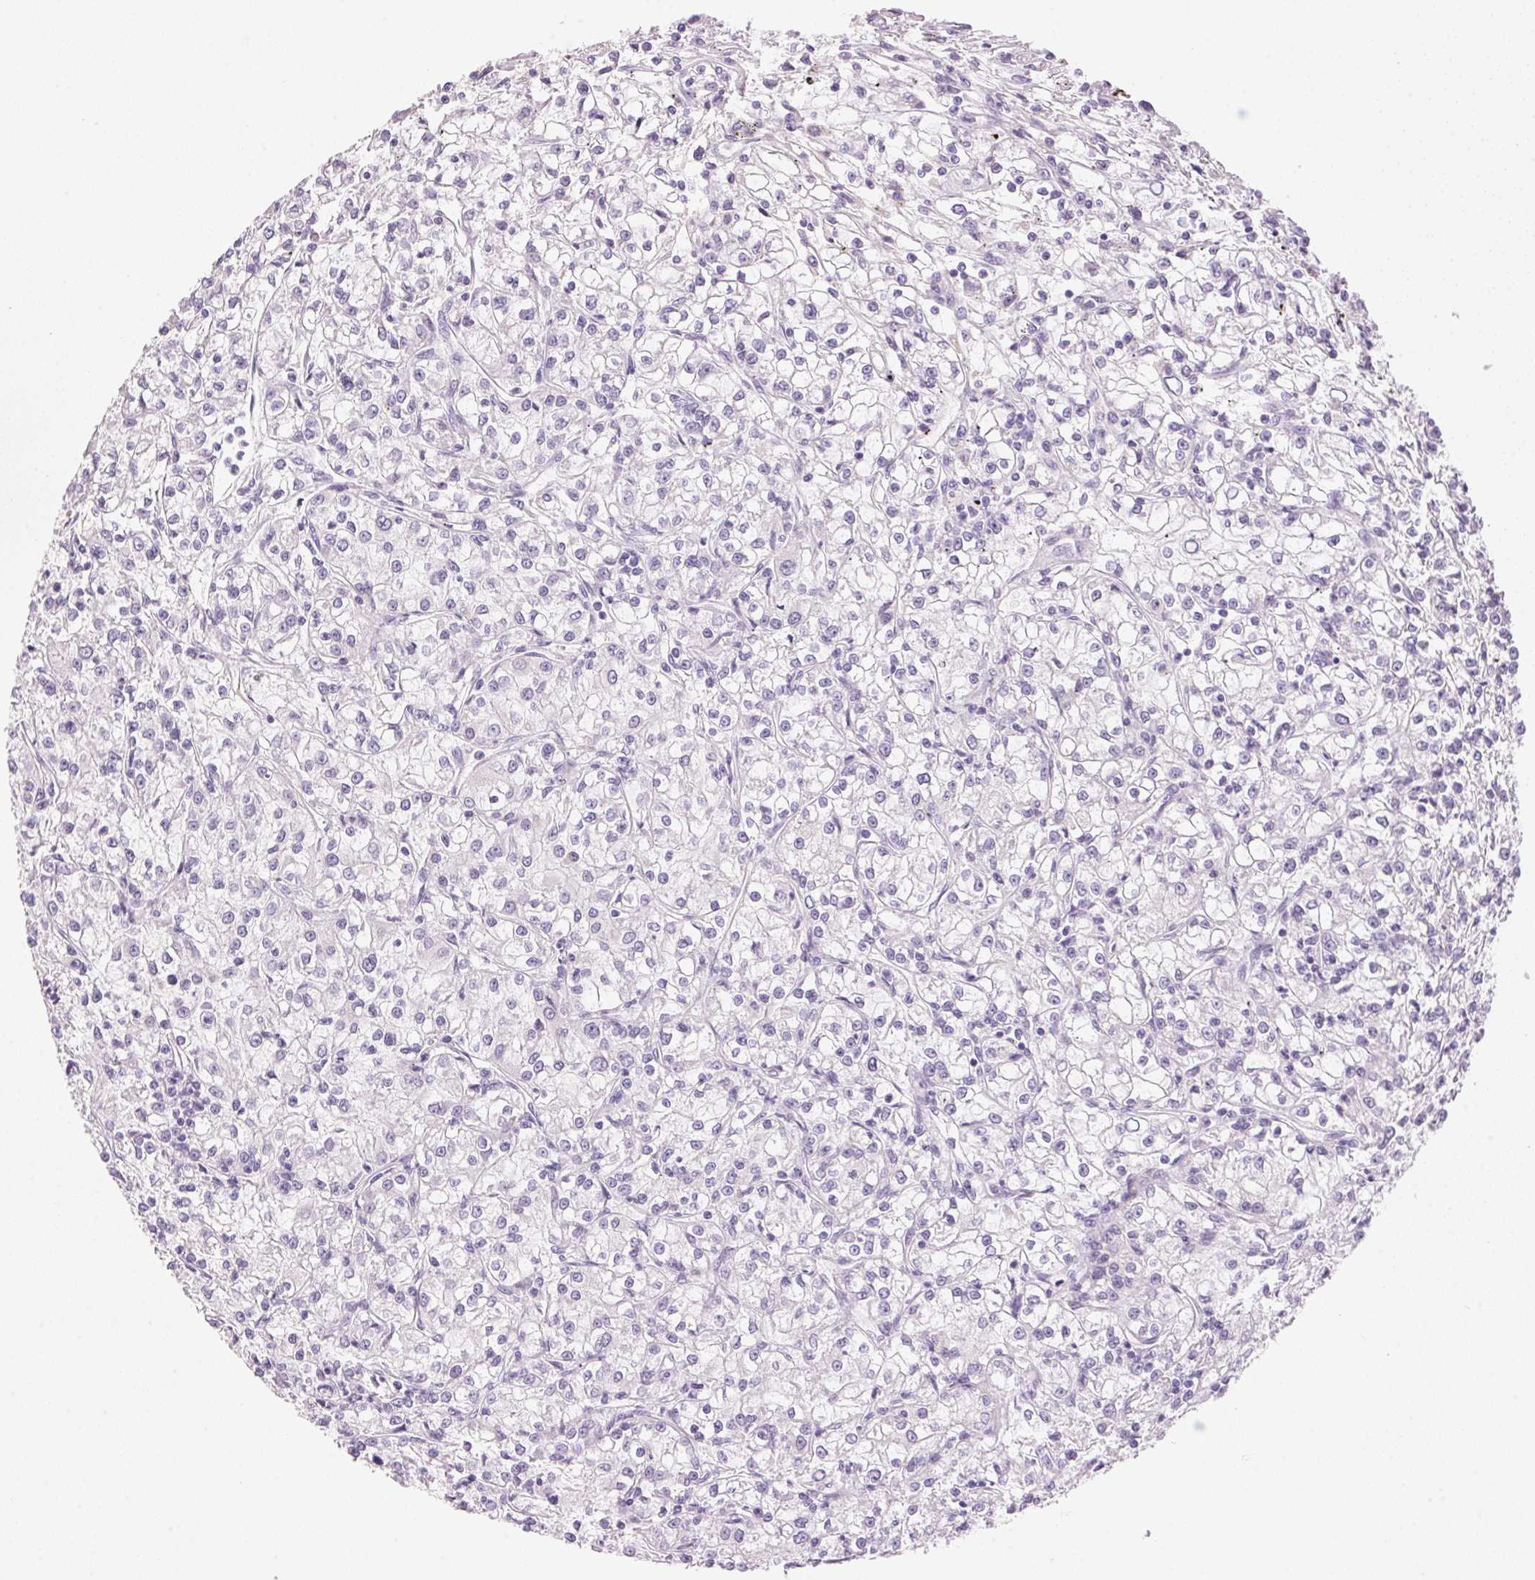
{"staining": {"intensity": "negative", "quantity": "none", "location": "none"}, "tissue": "renal cancer", "cell_type": "Tumor cells", "image_type": "cancer", "snomed": [{"axis": "morphology", "description": "Adenocarcinoma, NOS"}, {"axis": "topography", "description": "Kidney"}], "caption": "Human adenocarcinoma (renal) stained for a protein using immunohistochemistry (IHC) displays no staining in tumor cells.", "gene": "HSD17B2", "patient": {"sex": "female", "age": 59}}